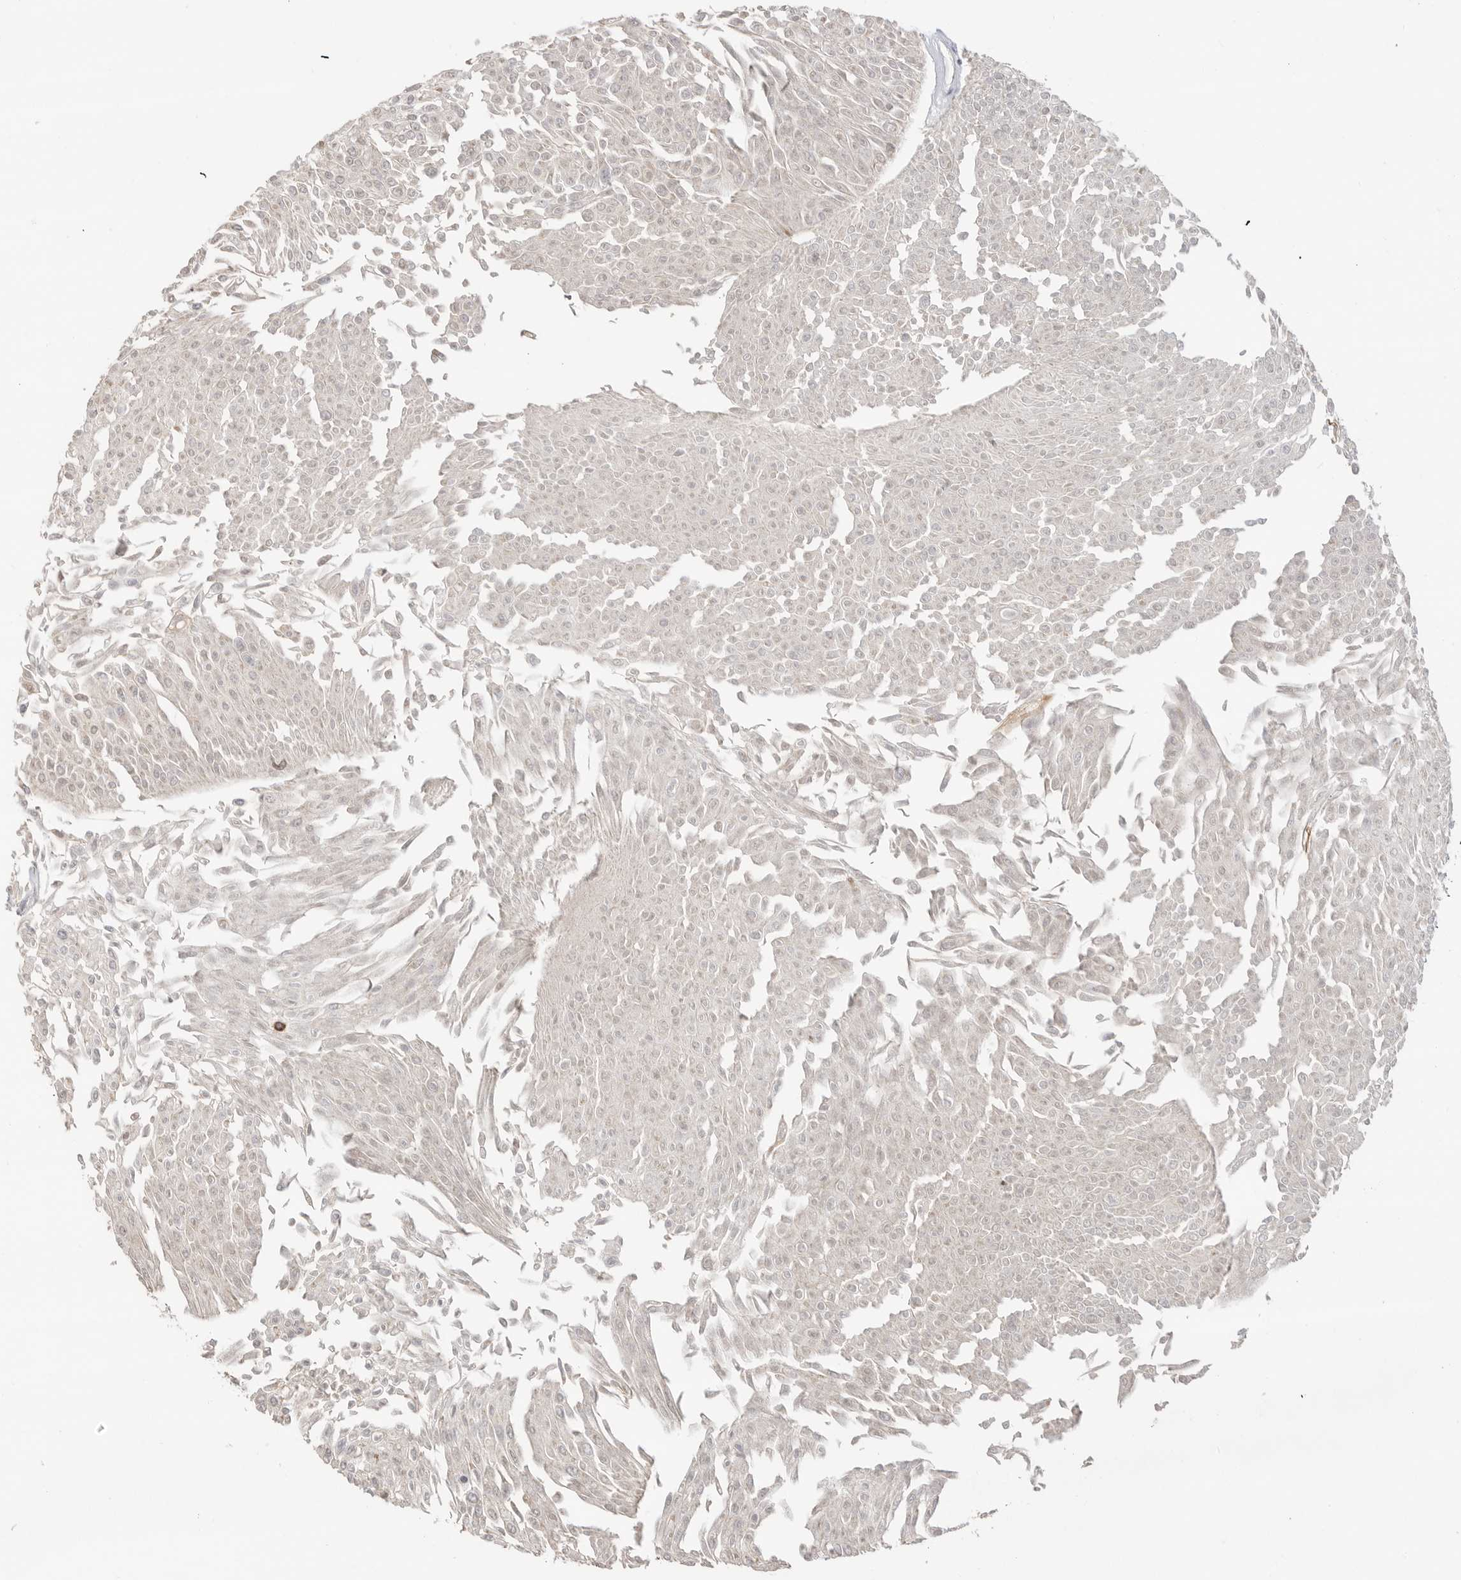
{"staining": {"intensity": "negative", "quantity": "none", "location": "none"}, "tissue": "urothelial cancer", "cell_type": "Tumor cells", "image_type": "cancer", "snomed": [{"axis": "morphology", "description": "Urothelial carcinoma, Low grade"}, {"axis": "topography", "description": "Urinary bladder"}], "caption": "There is no significant expression in tumor cells of low-grade urothelial carcinoma.", "gene": "ALKAL1", "patient": {"sex": "male", "age": 67}}